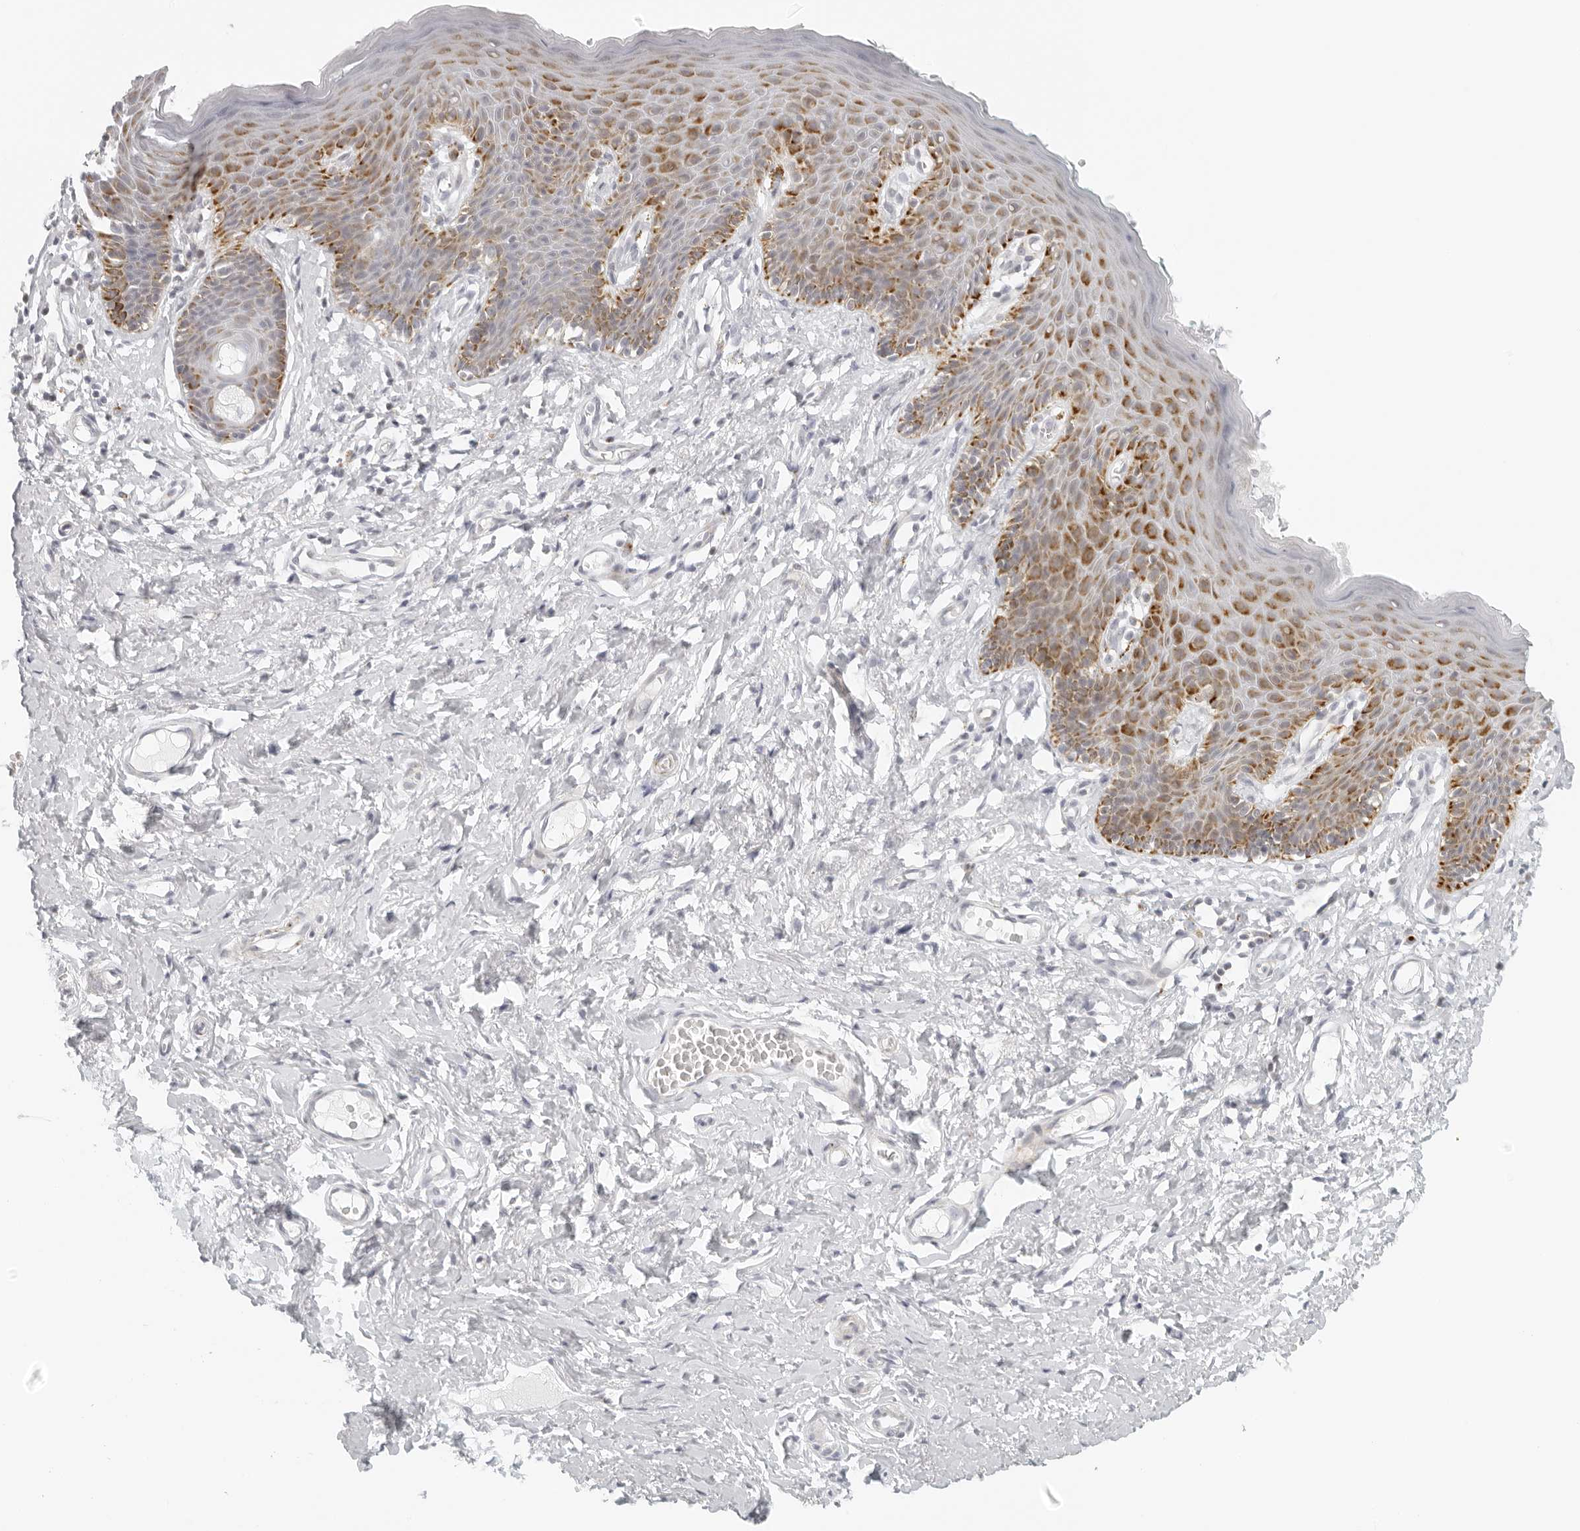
{"staining": {"intensity": "moderate", "quantity": "25%-75%", "location": "cytoplasmic/membranous"}, "tissue": "skin", "cell_type": "Epidermal cells", "image_type": "normal", "snomed": [{"axis": "morphology", "description": "Normal tissue, NOS"}, {"axis": "topography", "description": "Vulva"}], "caption": "Skin stained with immunohistochemistry shows moderate cytoplasmic/membranous staining in about 25%-75% of epidermal cells.", "gene": "RPS6KC1", "patient": {"sex": "female", "age": 66}}